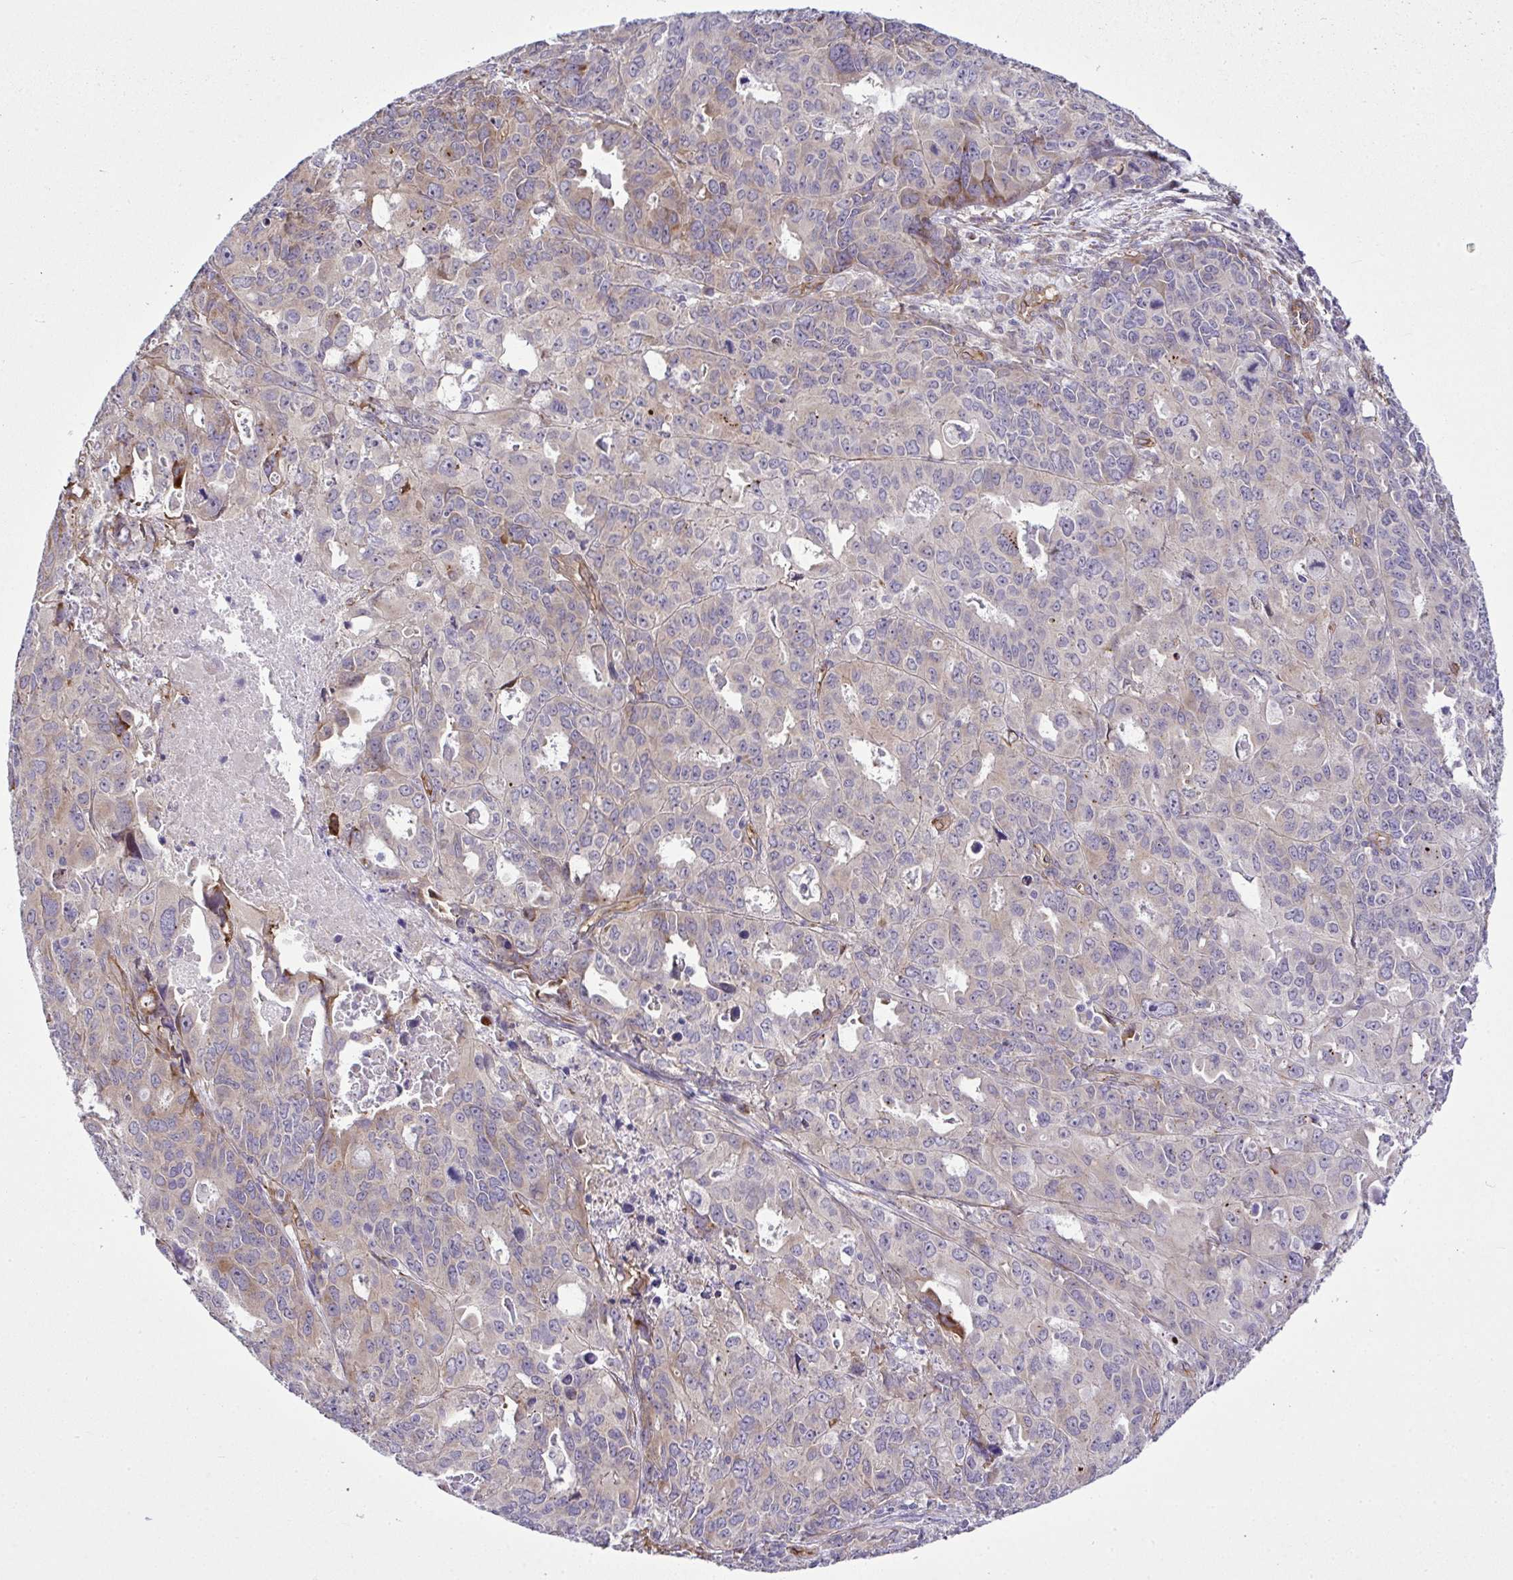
{"staining": {"intensity": "weak", "quantity": "<25%", "location": "cytoplasmic/membranous"}, "tissue": "endometrial cancer", "cell_type": "Tumor cells", "image_type": "cancer", "snomed": [{"axis": "morphology", "description": "Adenocarcinoma, NOS"}, {"axis": "topography", "description": "Uterus"}], "caption": "Immunohistochemistry (IHC) image of neoplastic tissue: adenocarcinoma (endometrial) stained with DAB displays no significant protein expression in tumor cells.", "gene": "RSKR", "patient": {"sex": "female", "age": 79}}